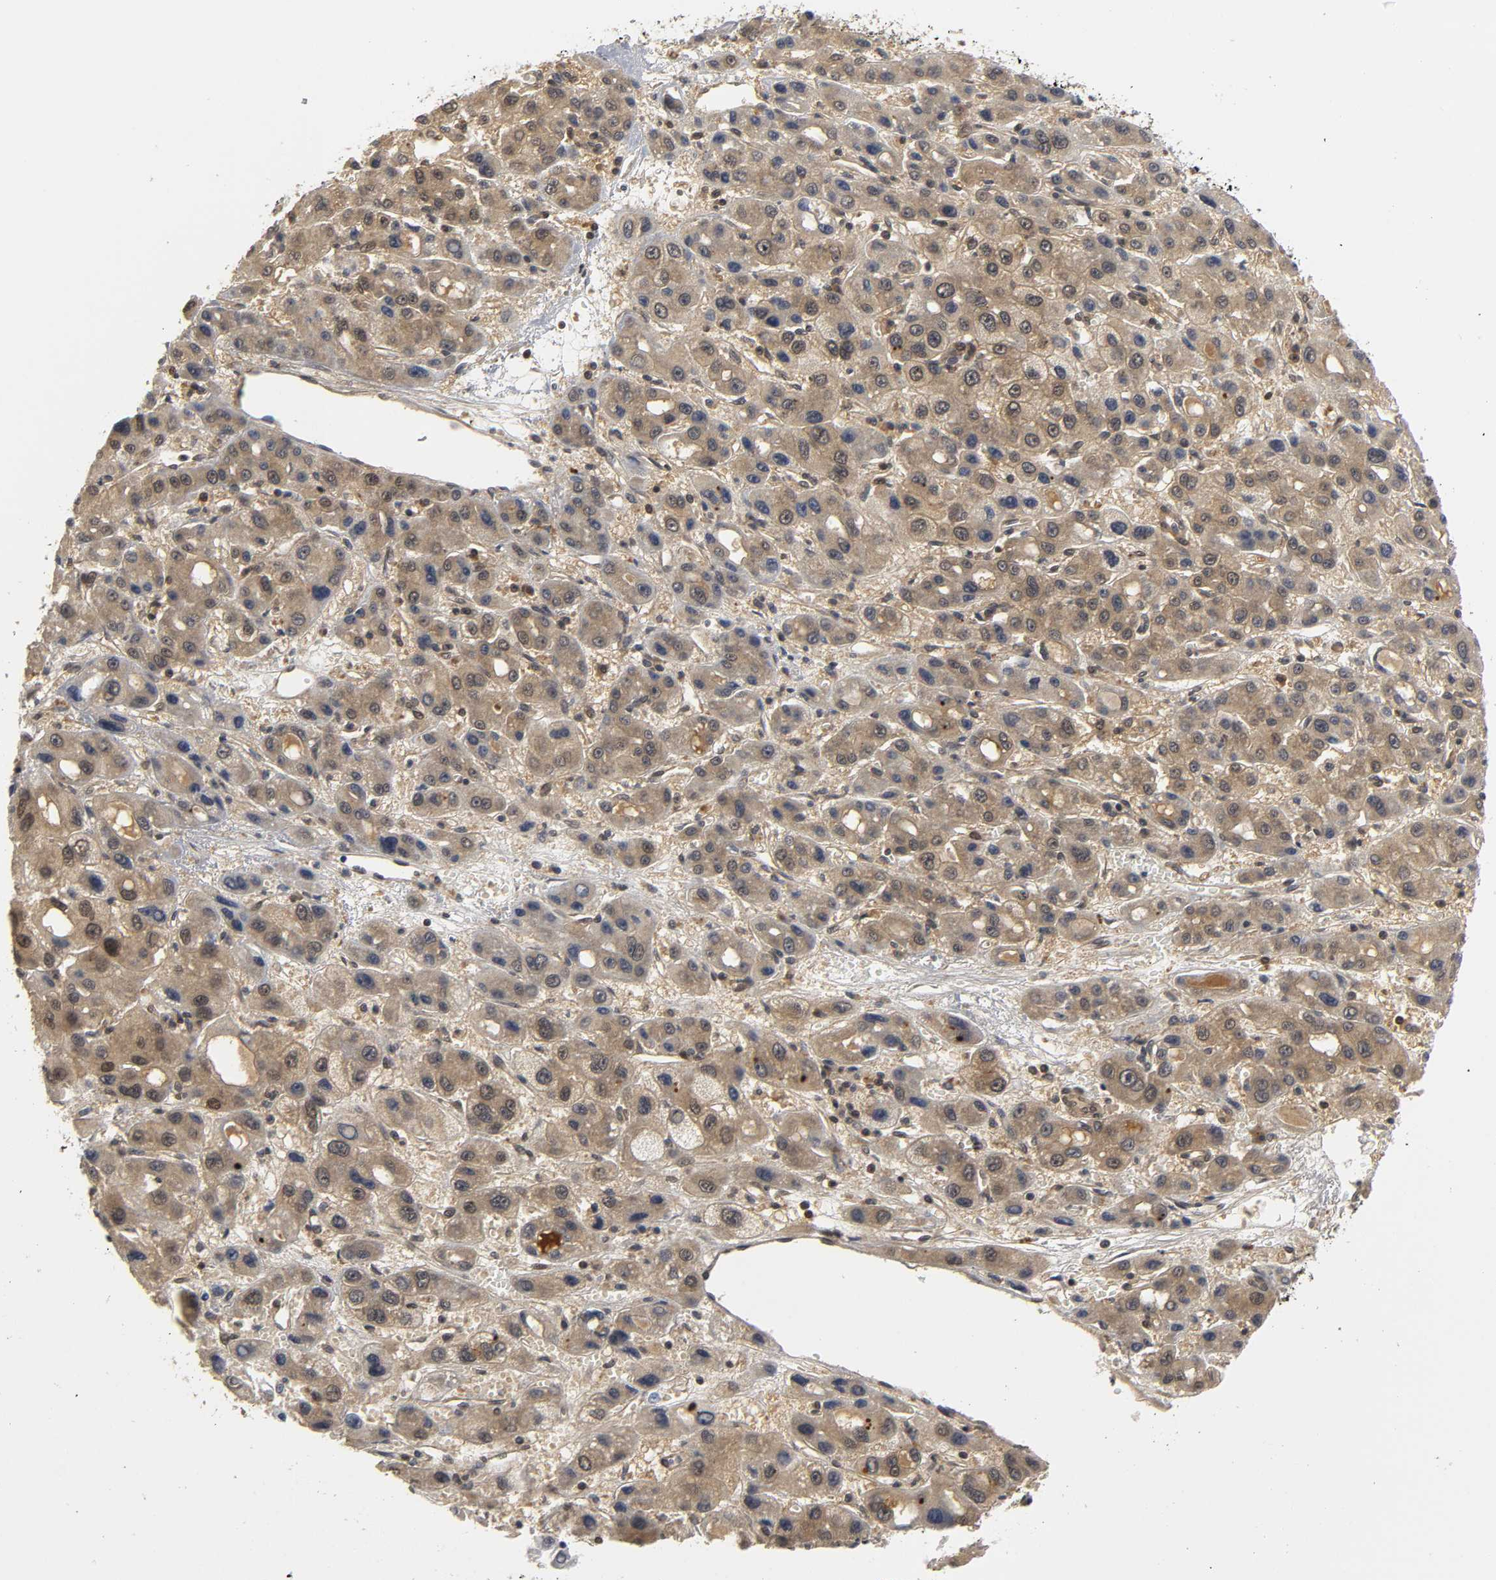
{"staining": {"intensity": "weak", "quantity": ">75%", "location": "cytoplasmic/membranous,nuclear"}, "tissue": "liver cancer", "cell_type": "Tumor cells", "image_type": "cancer", "snomed": [{"axis": "morphology", "description": "Carcinoma, Hepatocellular, NOS"}, {"axis": "topography", "description": "Liver"}], "caption": "Protein expression analysis of human liver hepatocellular carcinoma reveals weak cytoplasmic/membranous and nuclear expression in approximately >75% of tumor cells. Using DAB (3,3'-diaminobenzidine) (brown) and hematoxylin (blue) stains, captured at high magnification using brightfield microscopy.", "gene": "PARK7", "patient": {"sex": "male", "age": 55}}